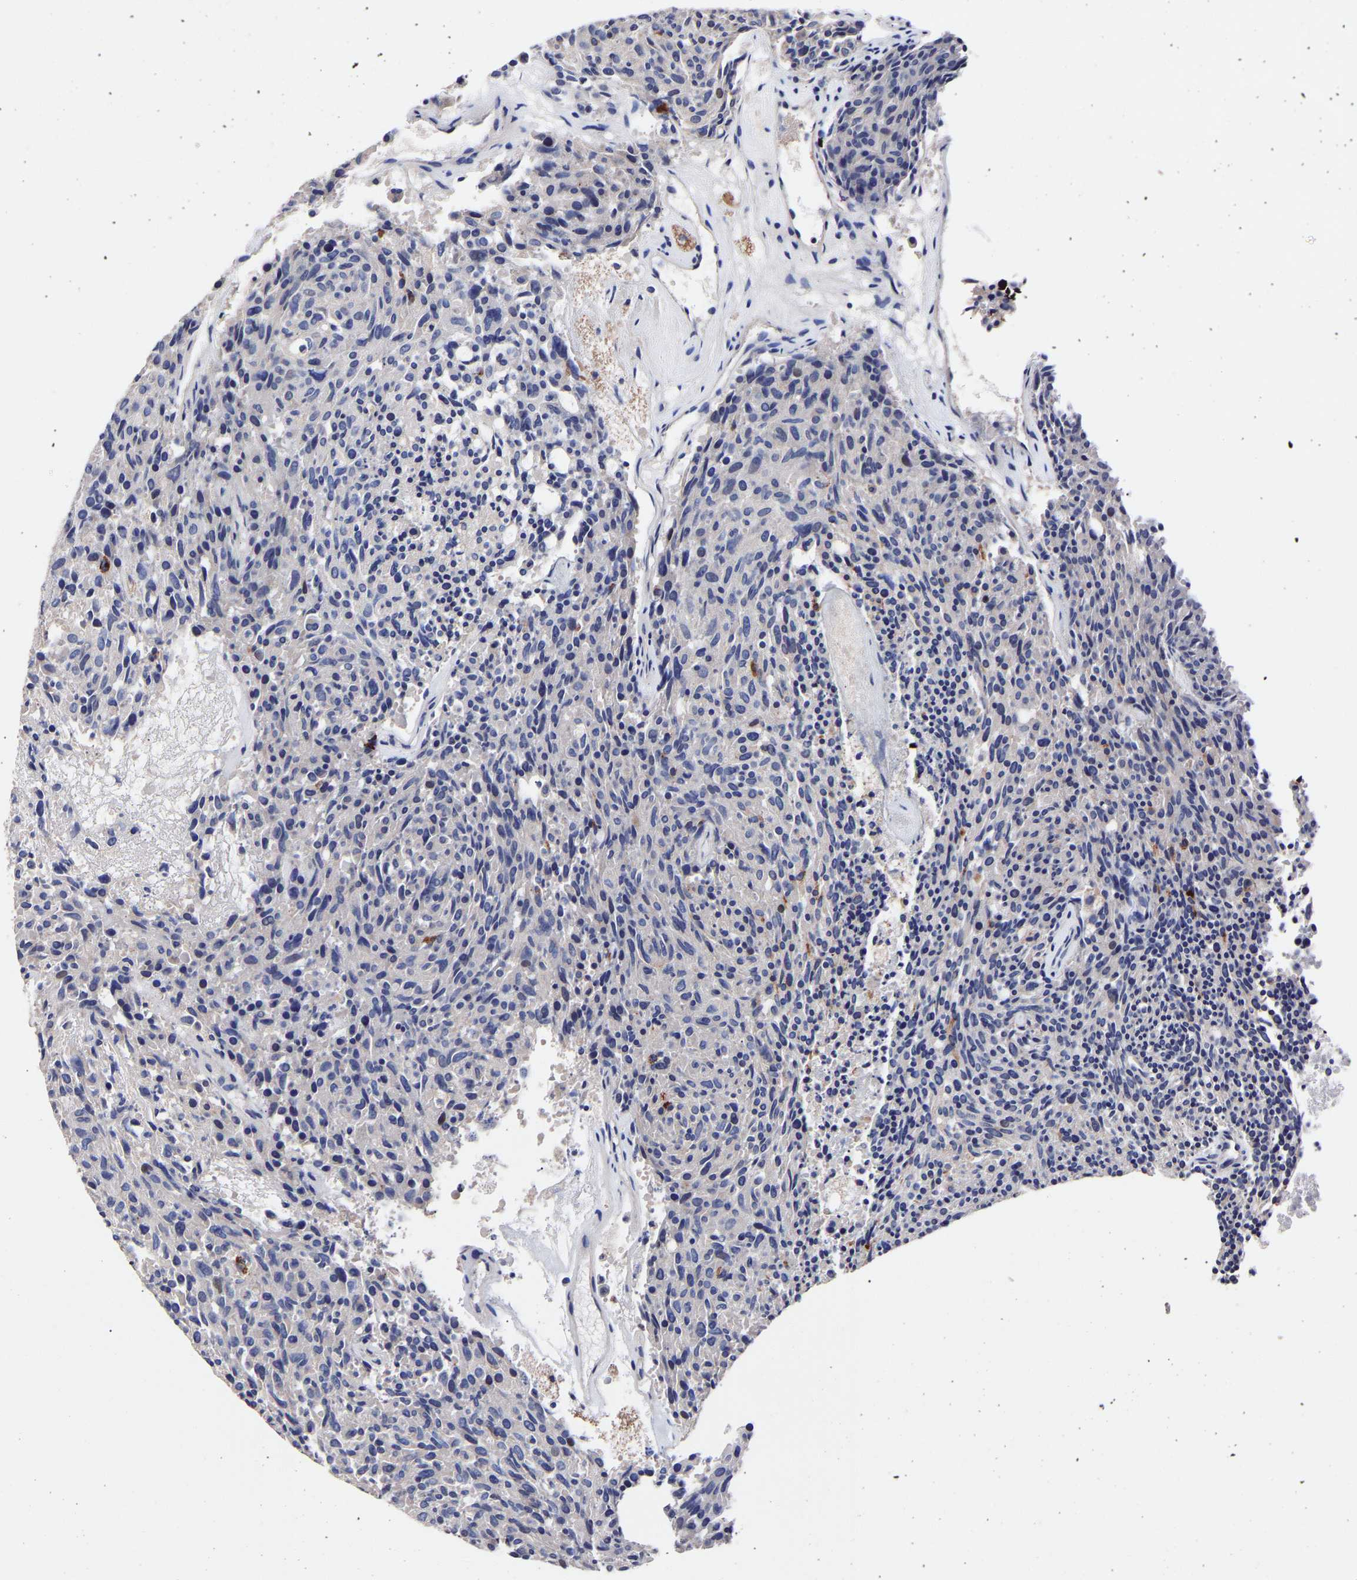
{"staining": {"intensity": "weak", "quantity": "<25%", "location": "nuclear"}, "tissue": "carcinoid", "cell_type": "Tumor cells", "image_type": "cancer", "snomed": [{"axis": "morphology", "description": "Carcinoid, malignant, NOS"}, {"axis": "topography", "description": "Pancreas"}], "caption": "Immunohistochemistry (IHC) micrograph of malignant carcinoid stained for a protein (brown), which shows no expression in tumor cells. (Brightfield microscopy of DAB (3,3'-diaminobenzidine) immunohistochemistry at high magnification).", "gene": "SEM1", "patient": {"sex": "female", "age": 54}}